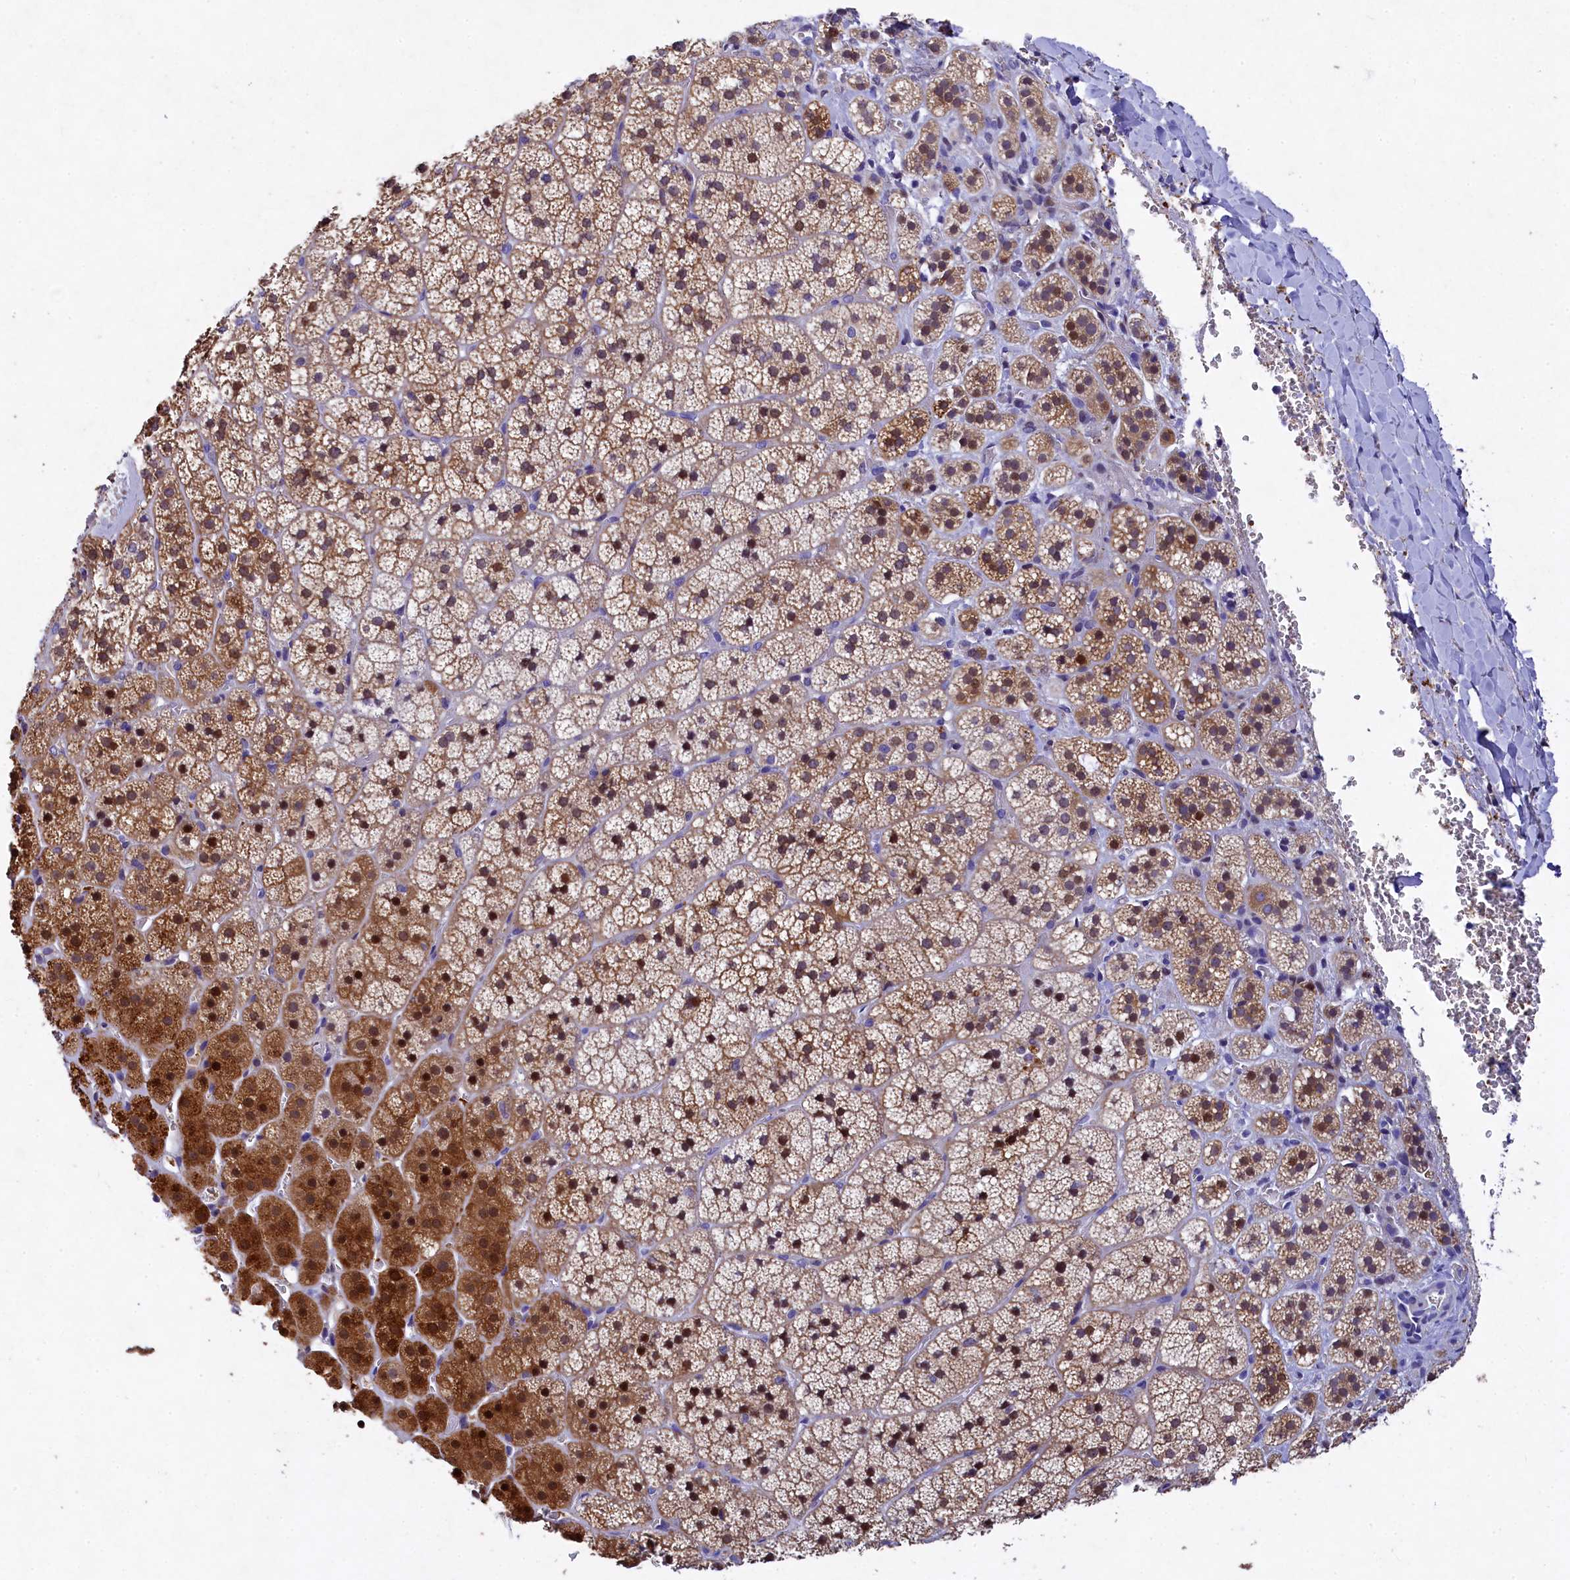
{"staining": {"intensity": "moderate", "quantity": "25%-75%", "location": "cytoplasmic/membranous,nuclear"}, "tissue": "adrenal gland", "cell_type": "Glandular cells", "image_type": "normal", "snomed": [{"axis": "morphology", "description": "Normal tissue, NOS"}, {"axis": "topography", "description": "Adrenal gland"}], "caption": "Moderate cytoplasmic/membranous,nuclear expression for a protein is appreciated in about 25%-75% of glandular cells of normal adrenal gland using IHC.", "gene": "TGDS", "patient": {"sex": "female", "age": 44}}